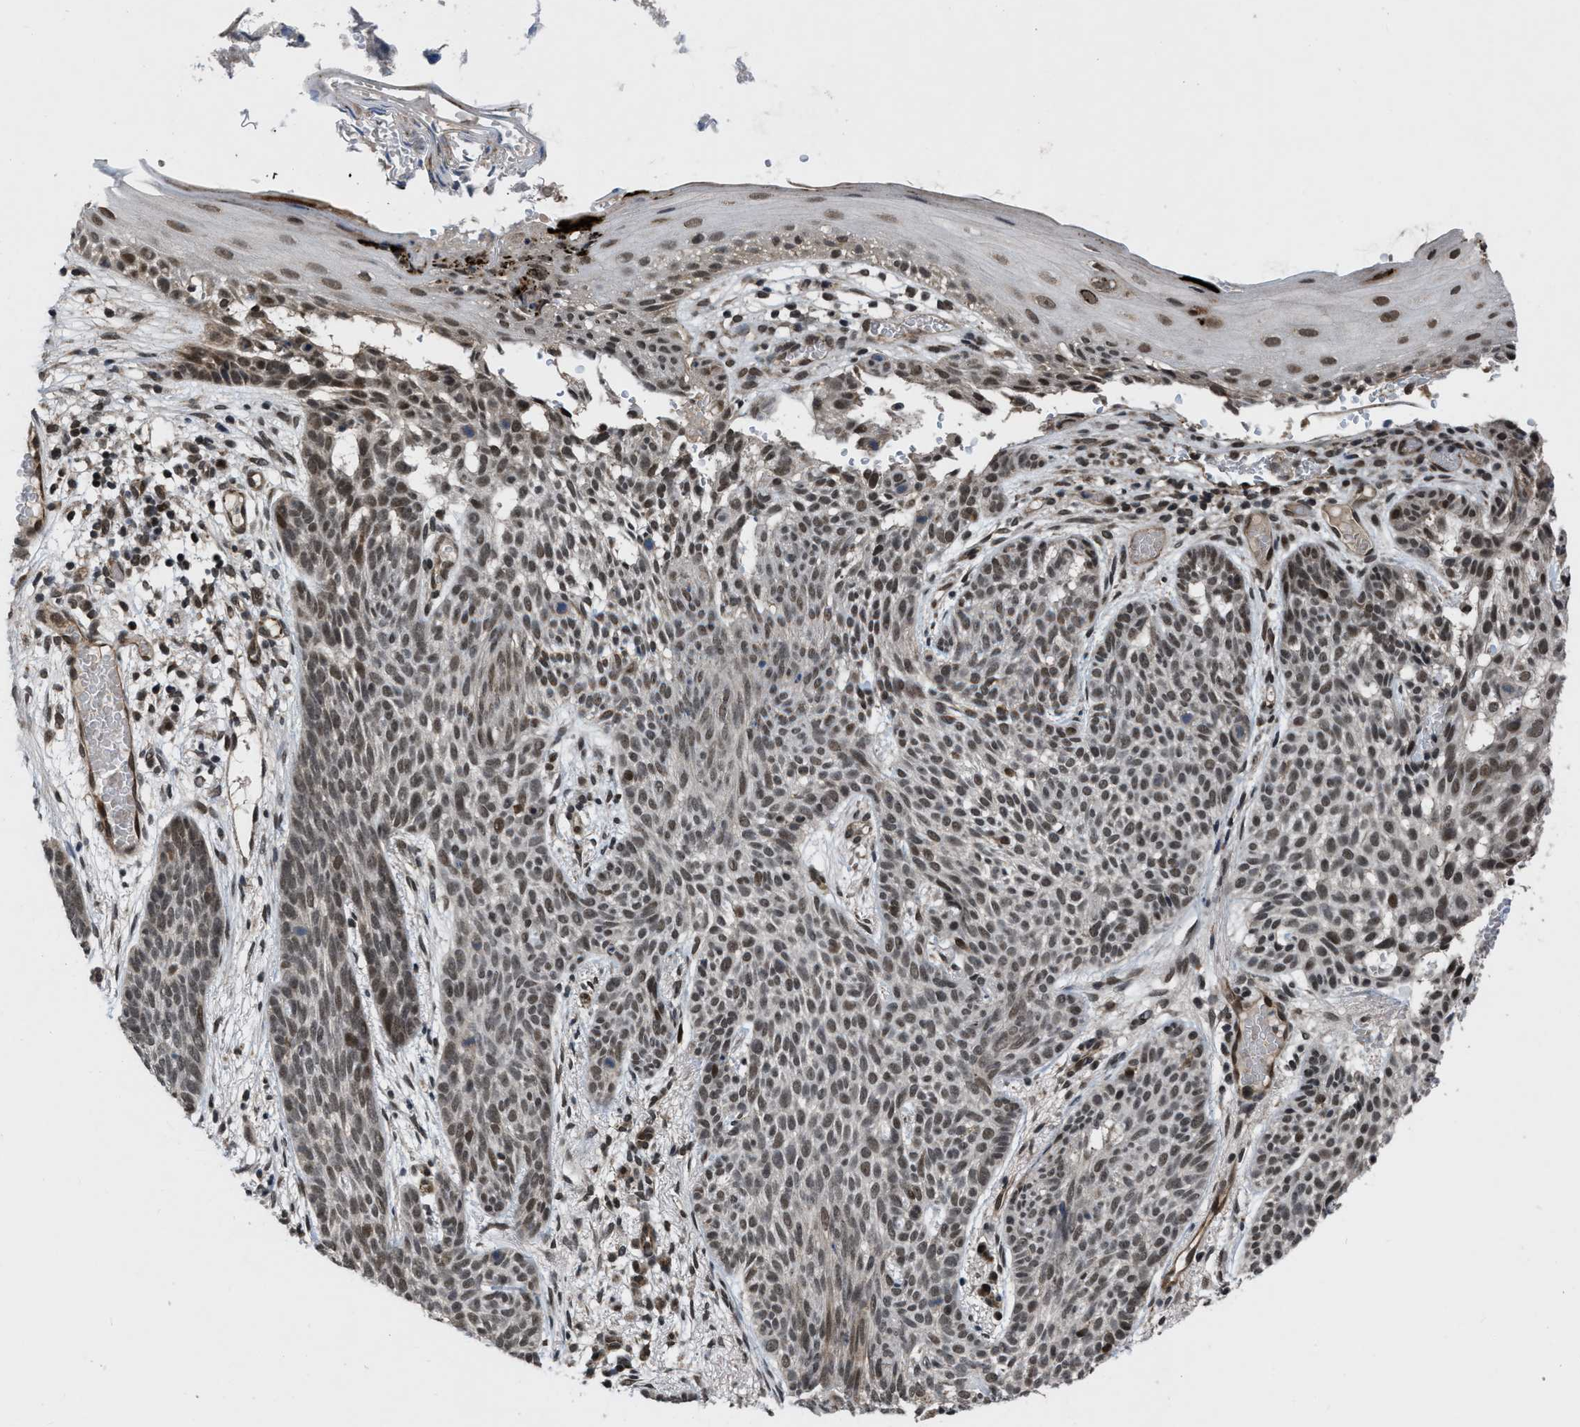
{"staining": {"intensity": "weak", "quantity": "25%-75%", "location": "nuclear"}, "tissue": "skin cancer", "cell_type": "Tumor cells", "image_type": "cancer", "snomed": [{"axis": "morphology", "description": "Basal cell carcinoma"}, {"axis": "topography", "description": "Skin"}], "caption": "A high-resolution histopathology image shows immunohistochemistry (IHC) staining of skin cancer, which reveals weak nuclear positivity in approximately 25%-75% of tumor cells.", "gene": "ZNHIT1", "patient": {"sex": "female", "age": 59}}